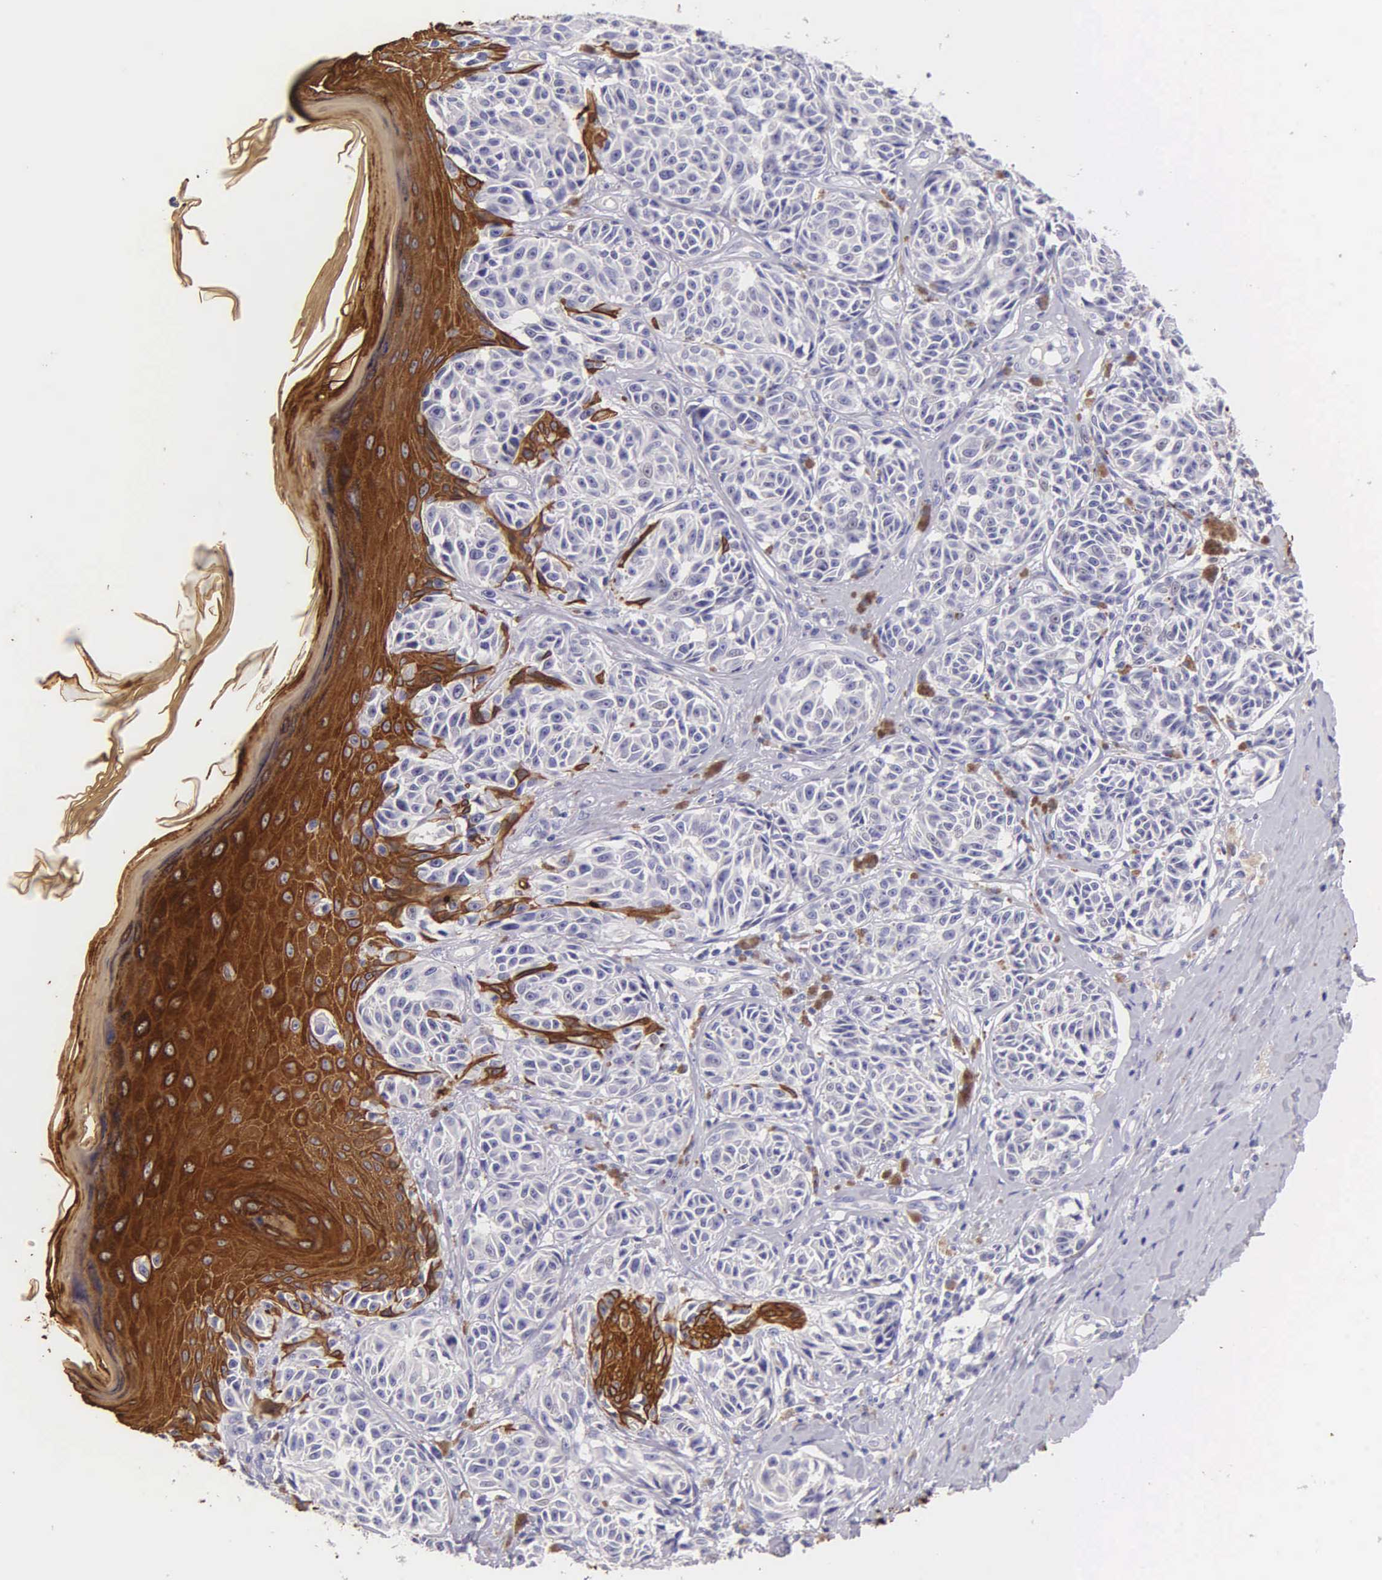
{"staining": {"intensity": "negative", "quantity": "none", "location": "none"}, "tissue": "melanoma", "cell_type": "Tumor cells", "image_type": "cancer", "snomed": [{"axis": "morphology", "description": "Malignant melanoma, NOS"}, {"axis": "topography", "description": "Skin"}], "caption": "Malignant melanoma was stained to show a protein in brown. There is no significant positivity in tumor cells.", "gene": "KRT17", "patient": {"sex": "male", "age": 49}}